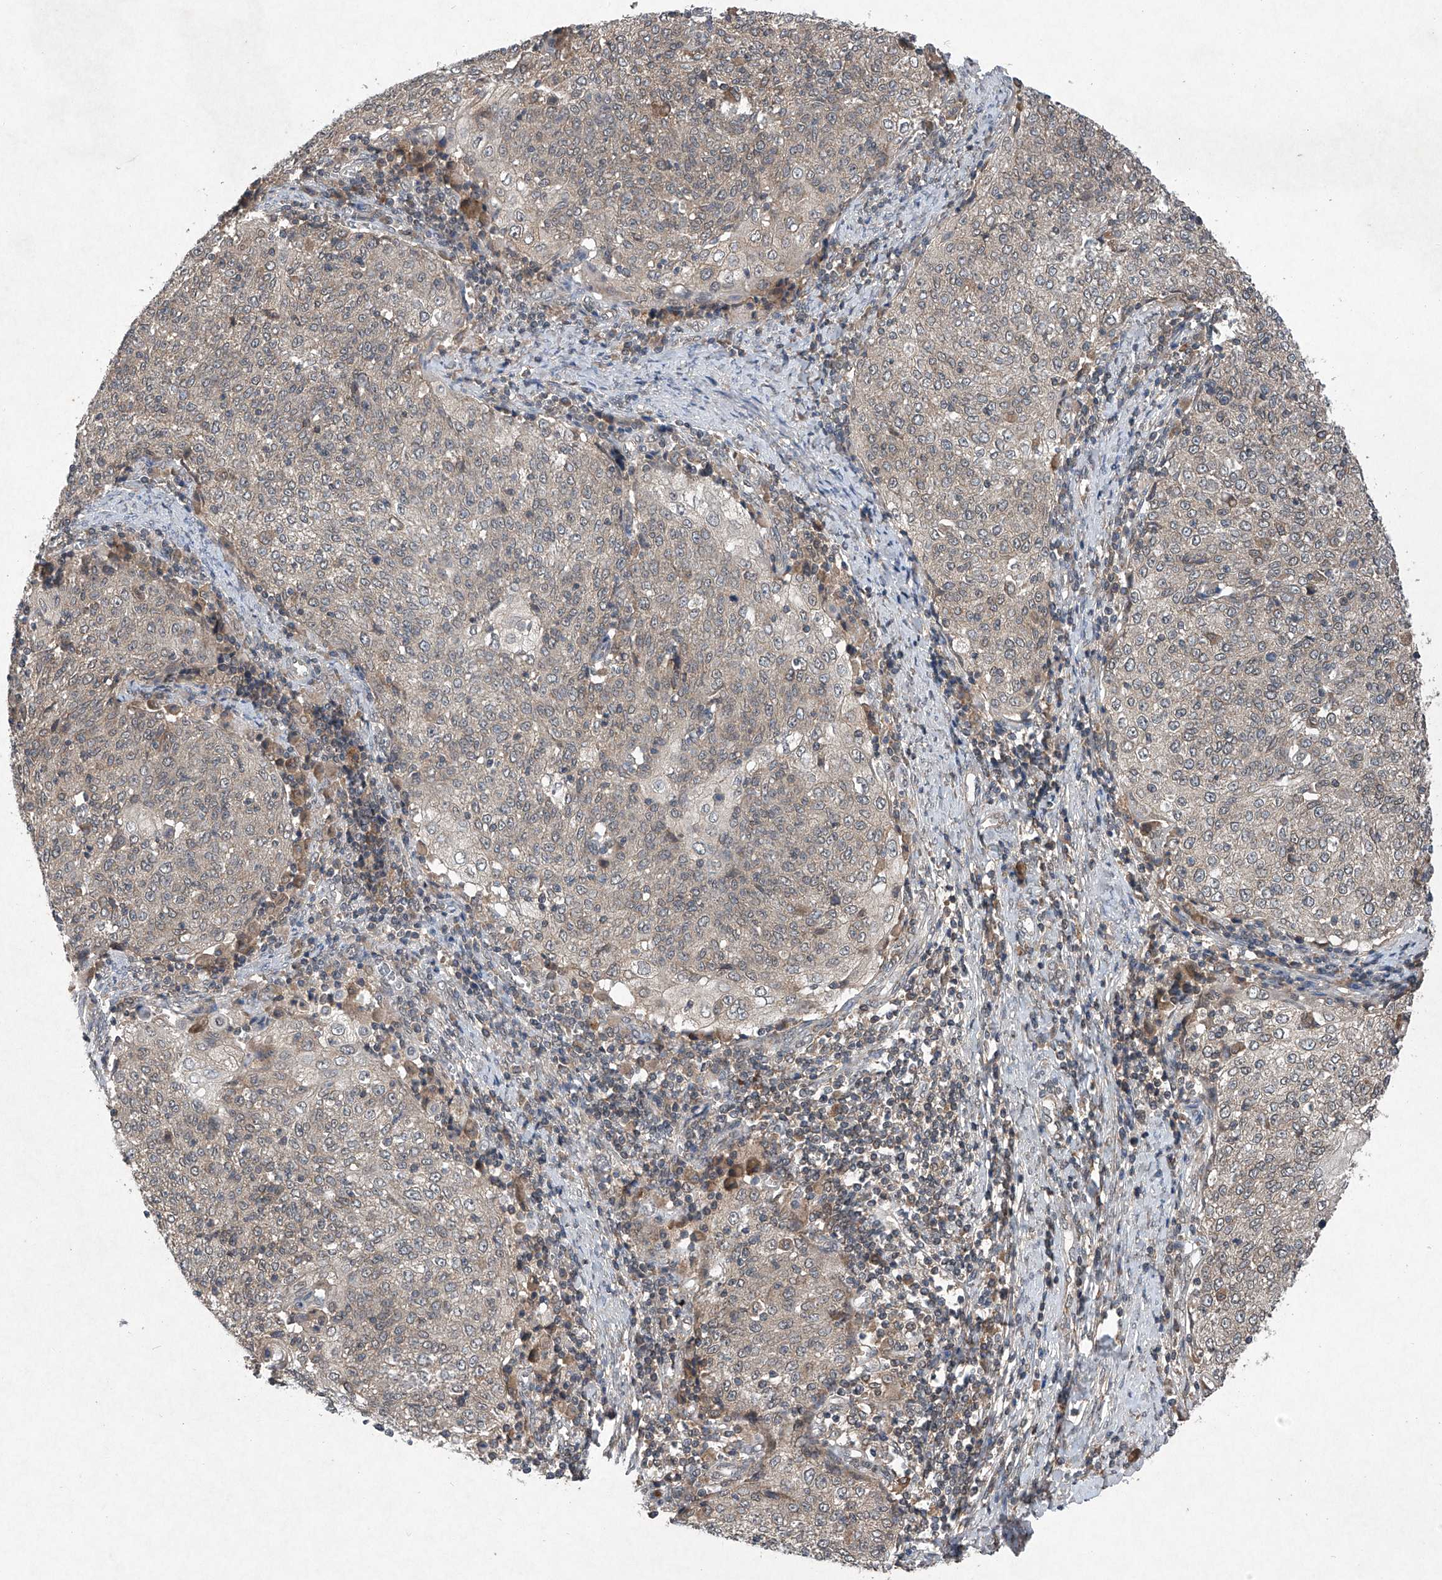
{"staining": {"intensity": "weak", "quantity": "<25%", "location": "cytoplasmic/membranous"}, "tissue": "cervical cancer", "cell_type": "Tumor cells", "image_type": "cancer", "snomed": [{"axis": "morphology", "description": "Squamous cell carcinoma, NOS"}, {"axis": "topography", "description": "Cervix"}], "caption": "There is no significant positivity in tumor cells of cervical cancer. (DAB immunohistochemistry (IHC), high magnification).", "gene": "SUMF2", "patient": {"sex": "female", "age": 48}}